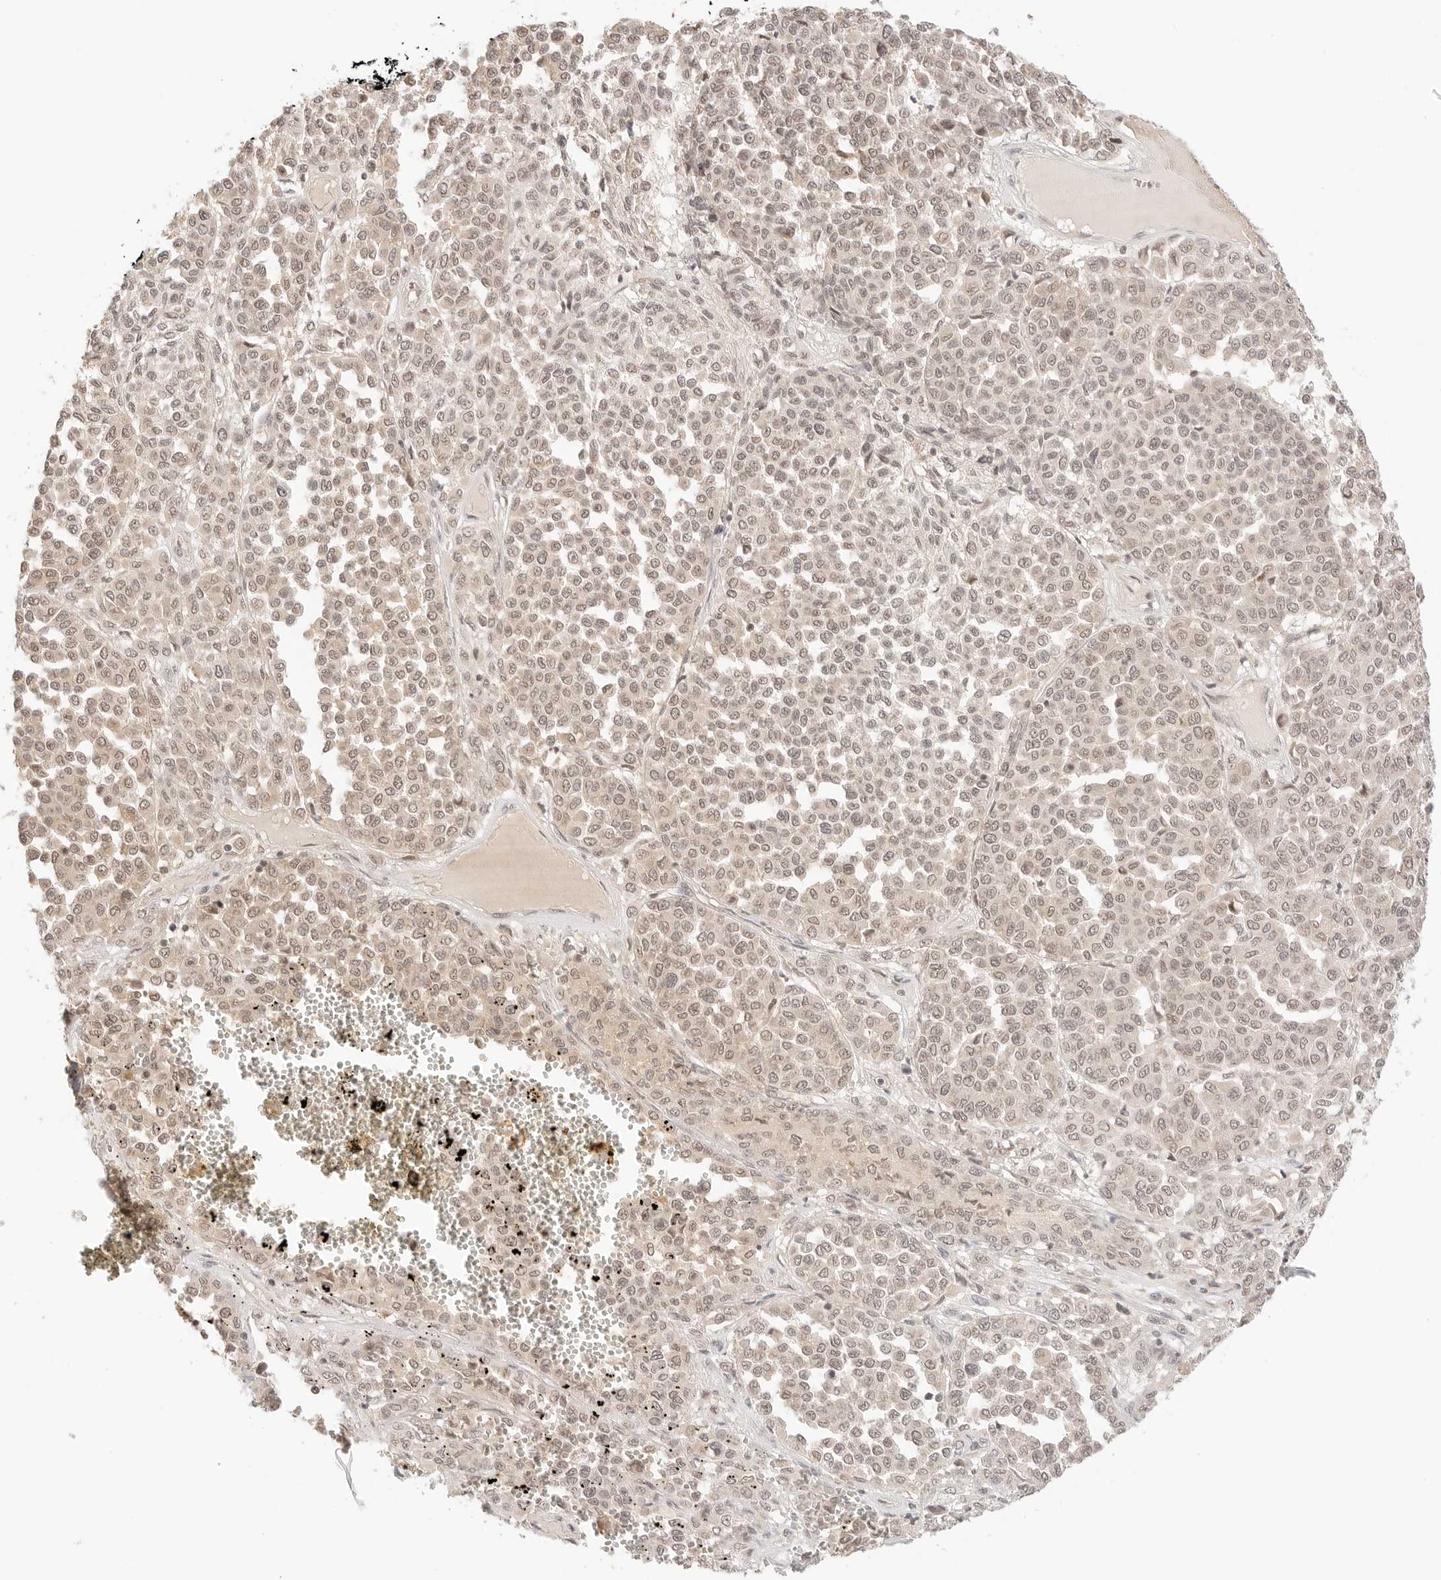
{"staining": {"intensity": "weak", "quantity": ">75%", "location": "nuclear"}, "tissue": "melanoma", "cell_type": "Tumor cells", "image_type": "cancer", "snomed": [{"axis": "morphology", "description": "Malignant melanoma, Metastatic site"}, {"axis": "topography", "description": "Pancreas"}], "caption": "Malignant melanoma (metastatic site) was stained to show a protein in brown. There is low levels of weak nuclear expression in approximately >75% of tumor cells. Using DAB (3,3'-diaminobenzidine) (brown) and hematoxylin (blue) stains, captured at high magnification using brightfield microscopy.", "gene": "SEPTIN4", "patient": {"sex": "female", "age": 30}}